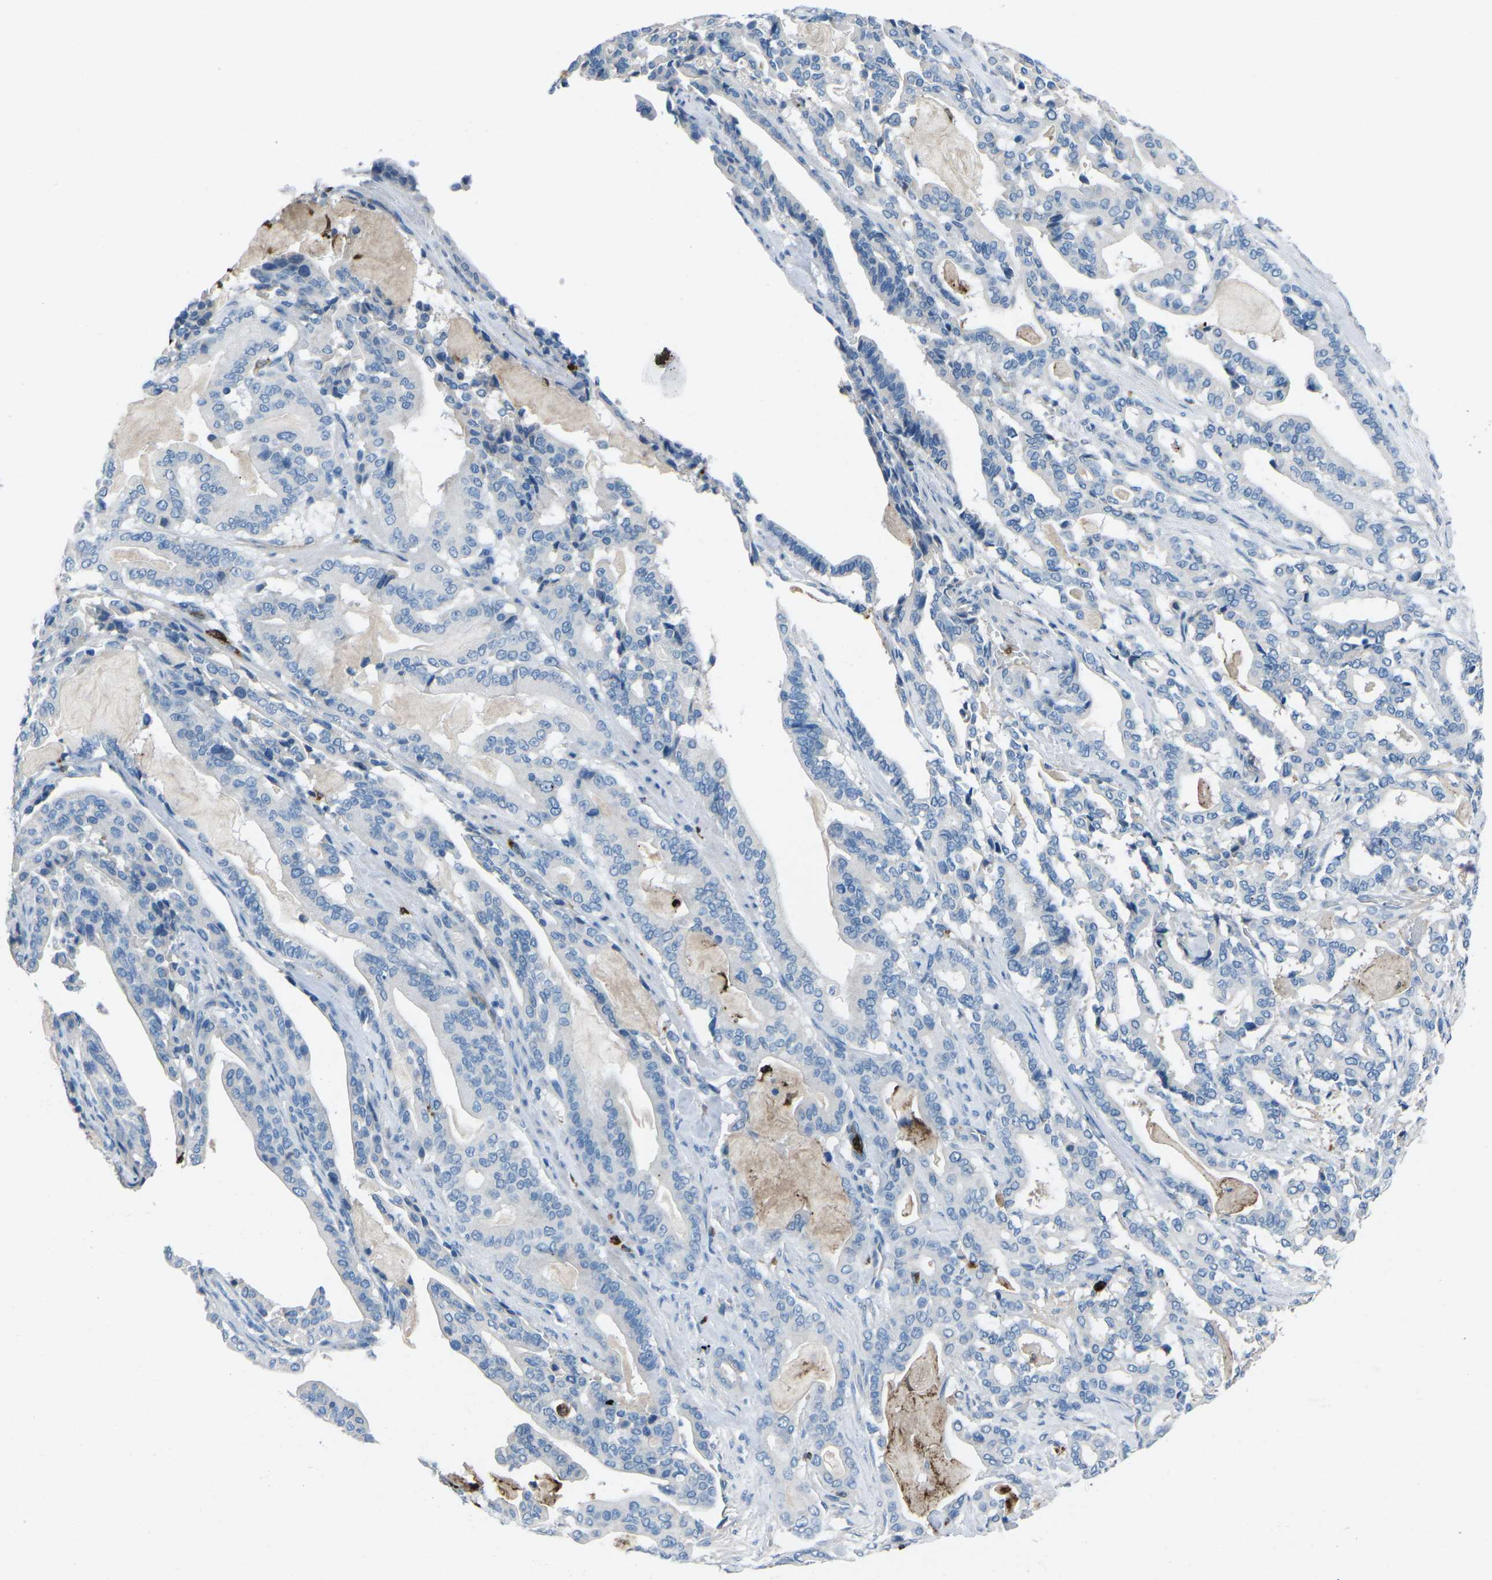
{"staining": {"intensity": "negative", "quantity": "none", "location": "none"}, "tissue": "pancreatic cancer", "cell_type": "Tumor cells", "image_type": "cancer", "snomed": [{"axis": "morphology", "description": "Adenocarcinoma, NOS"}, {"axis": "topography", "description": "Pancreas"}], "caption": "This is an immunohistochemistry (IHC) image of human pancreatic cancer (adenocarcinoma). There is no staining in tumor cells.", "gene": "FCN1", "patient": {"sex": "male", "age": 63}}